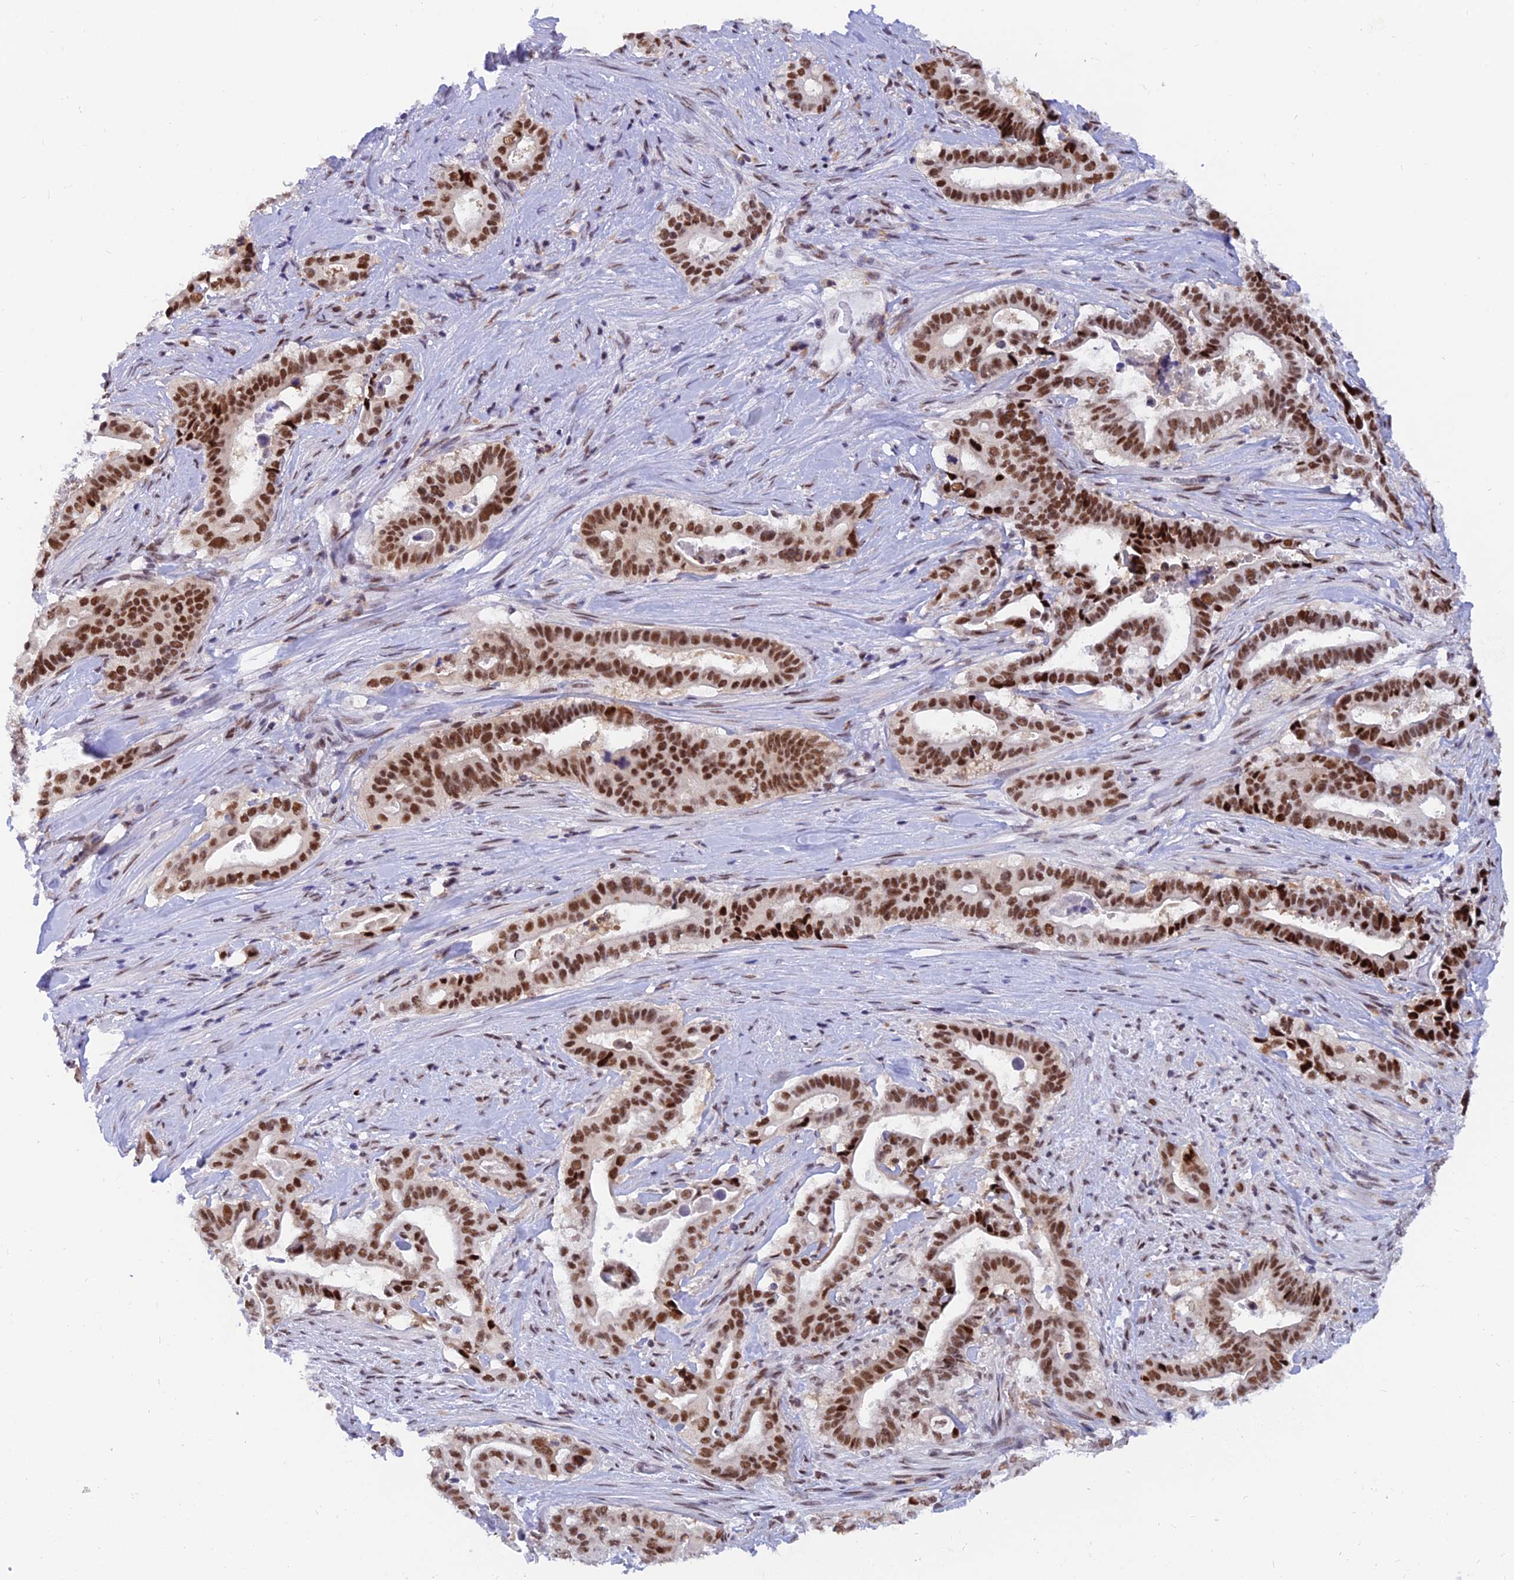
{"staining": {"intensity": "strong", "quantity": ">75%", "location": "nuclear"}, "tissue": "pancreatic cancer", "cell_type": "Tumor cells", "image_type": "cancer", "snomed": [{"axis": "morphology", "description": "Adenocarcinoma, NOS"}, {"axis": "topography", "description": "Pancreas"}], "caption": "IHC image of human adenocarcinoma (pancreatic) stained for a protein (brown), which exhibits high levels of strong nuclear positivity in approximately >75% of tumor cells.", "gene": "DPY30", "patient": {"sex": "female", "age": 77}}